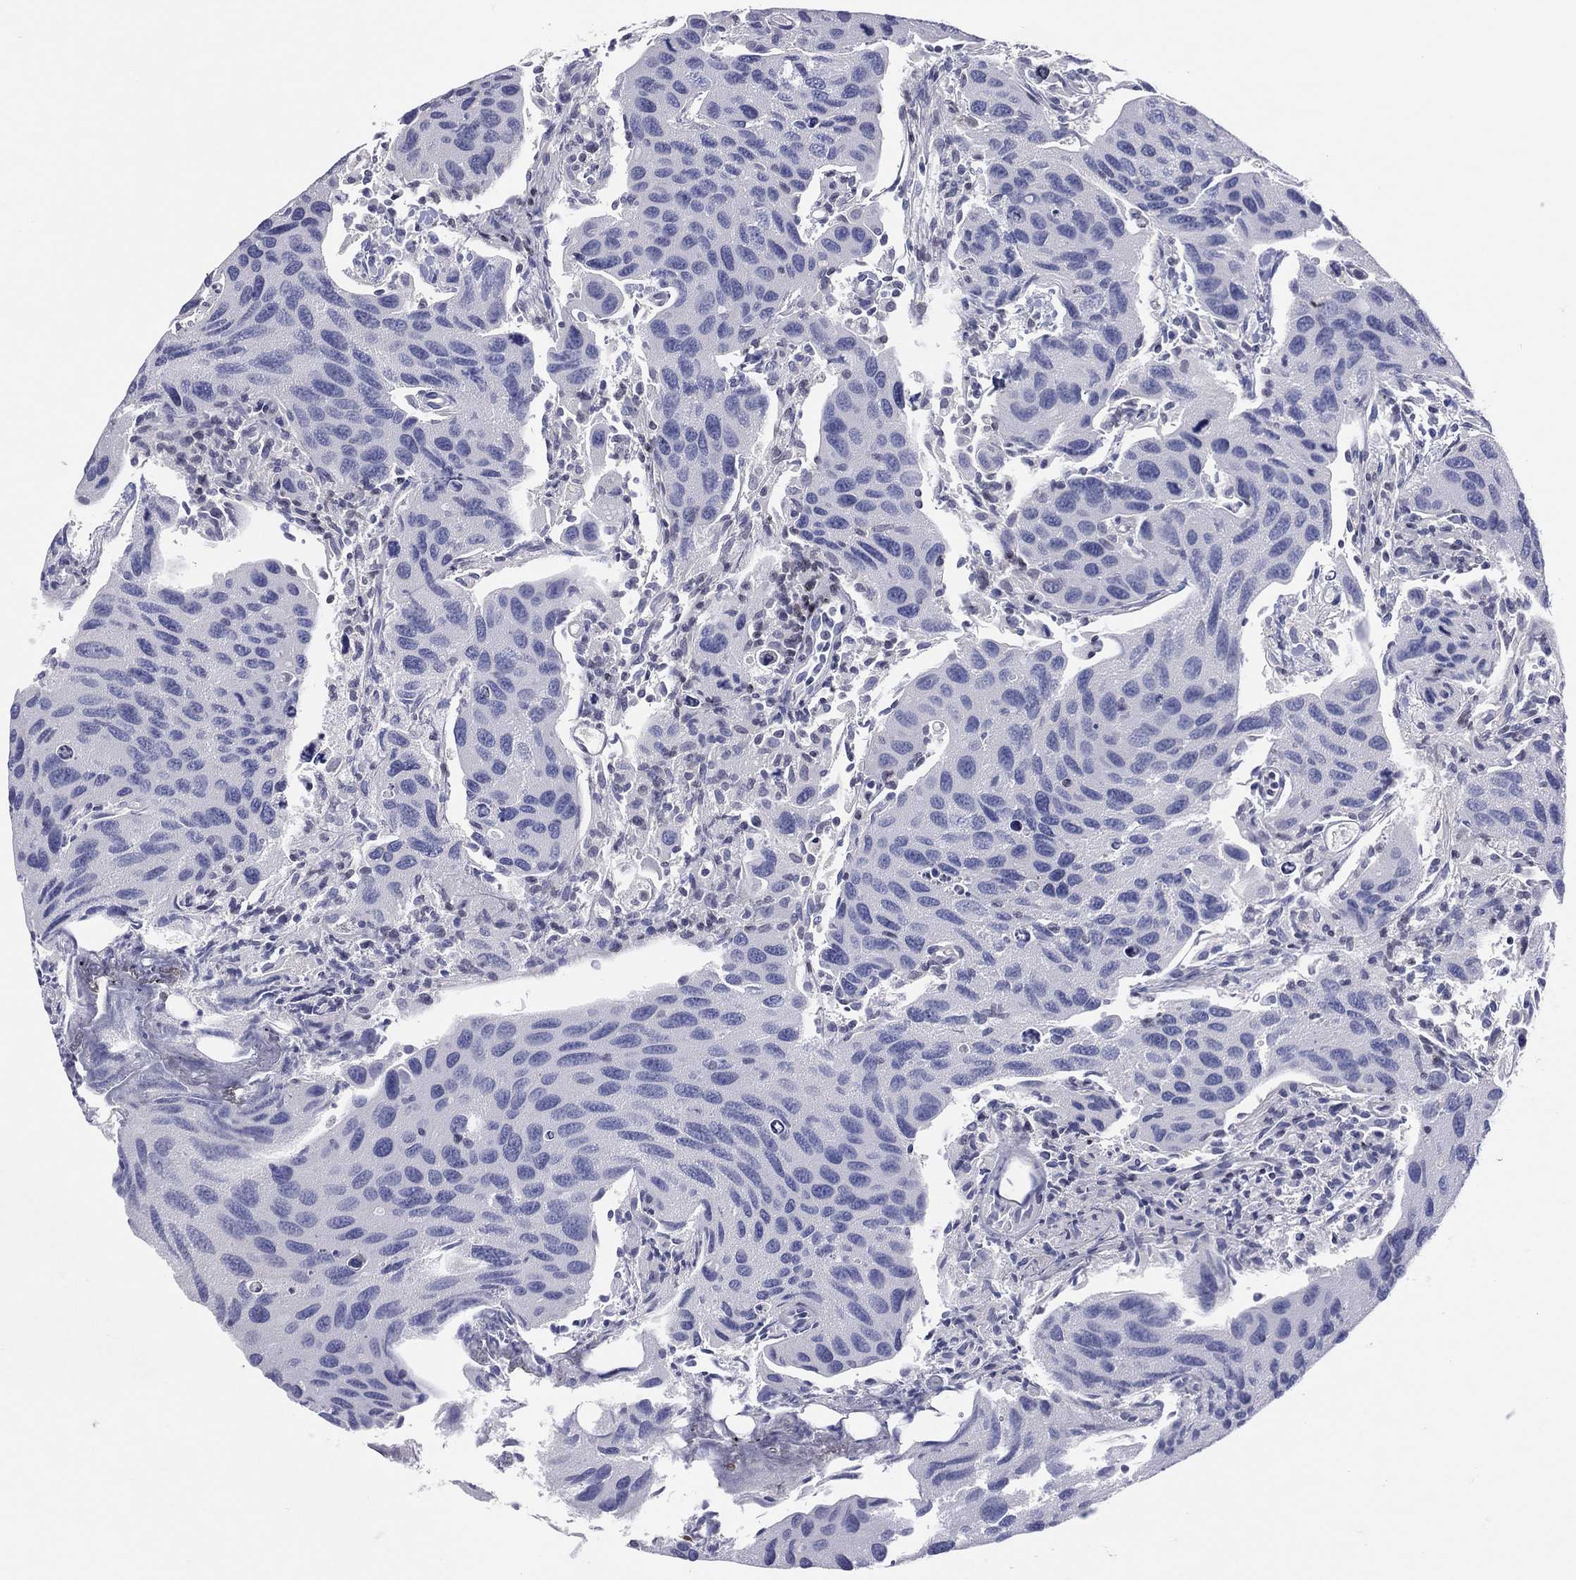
{"staining": {"intensity": "negative", "quantity": "none", "location": "none"}, "tissue": "urothelial cancer", "cell_type": "Tumor cells", "image_type": "cancer", "snomed": [{"axis": "morphology", "description": "Urothelial carcinoma, High grade"}, {"axis": "topography", "description": "Urinary bladder"}], "caption": "Immunohistochemistry (IHC) photomicrograph of urothelial cancer stained for a protein (brown), which displays no expression in tumor cells.", "gene": "DBF4B", "patient": {"sex": "male", "age": 79}}